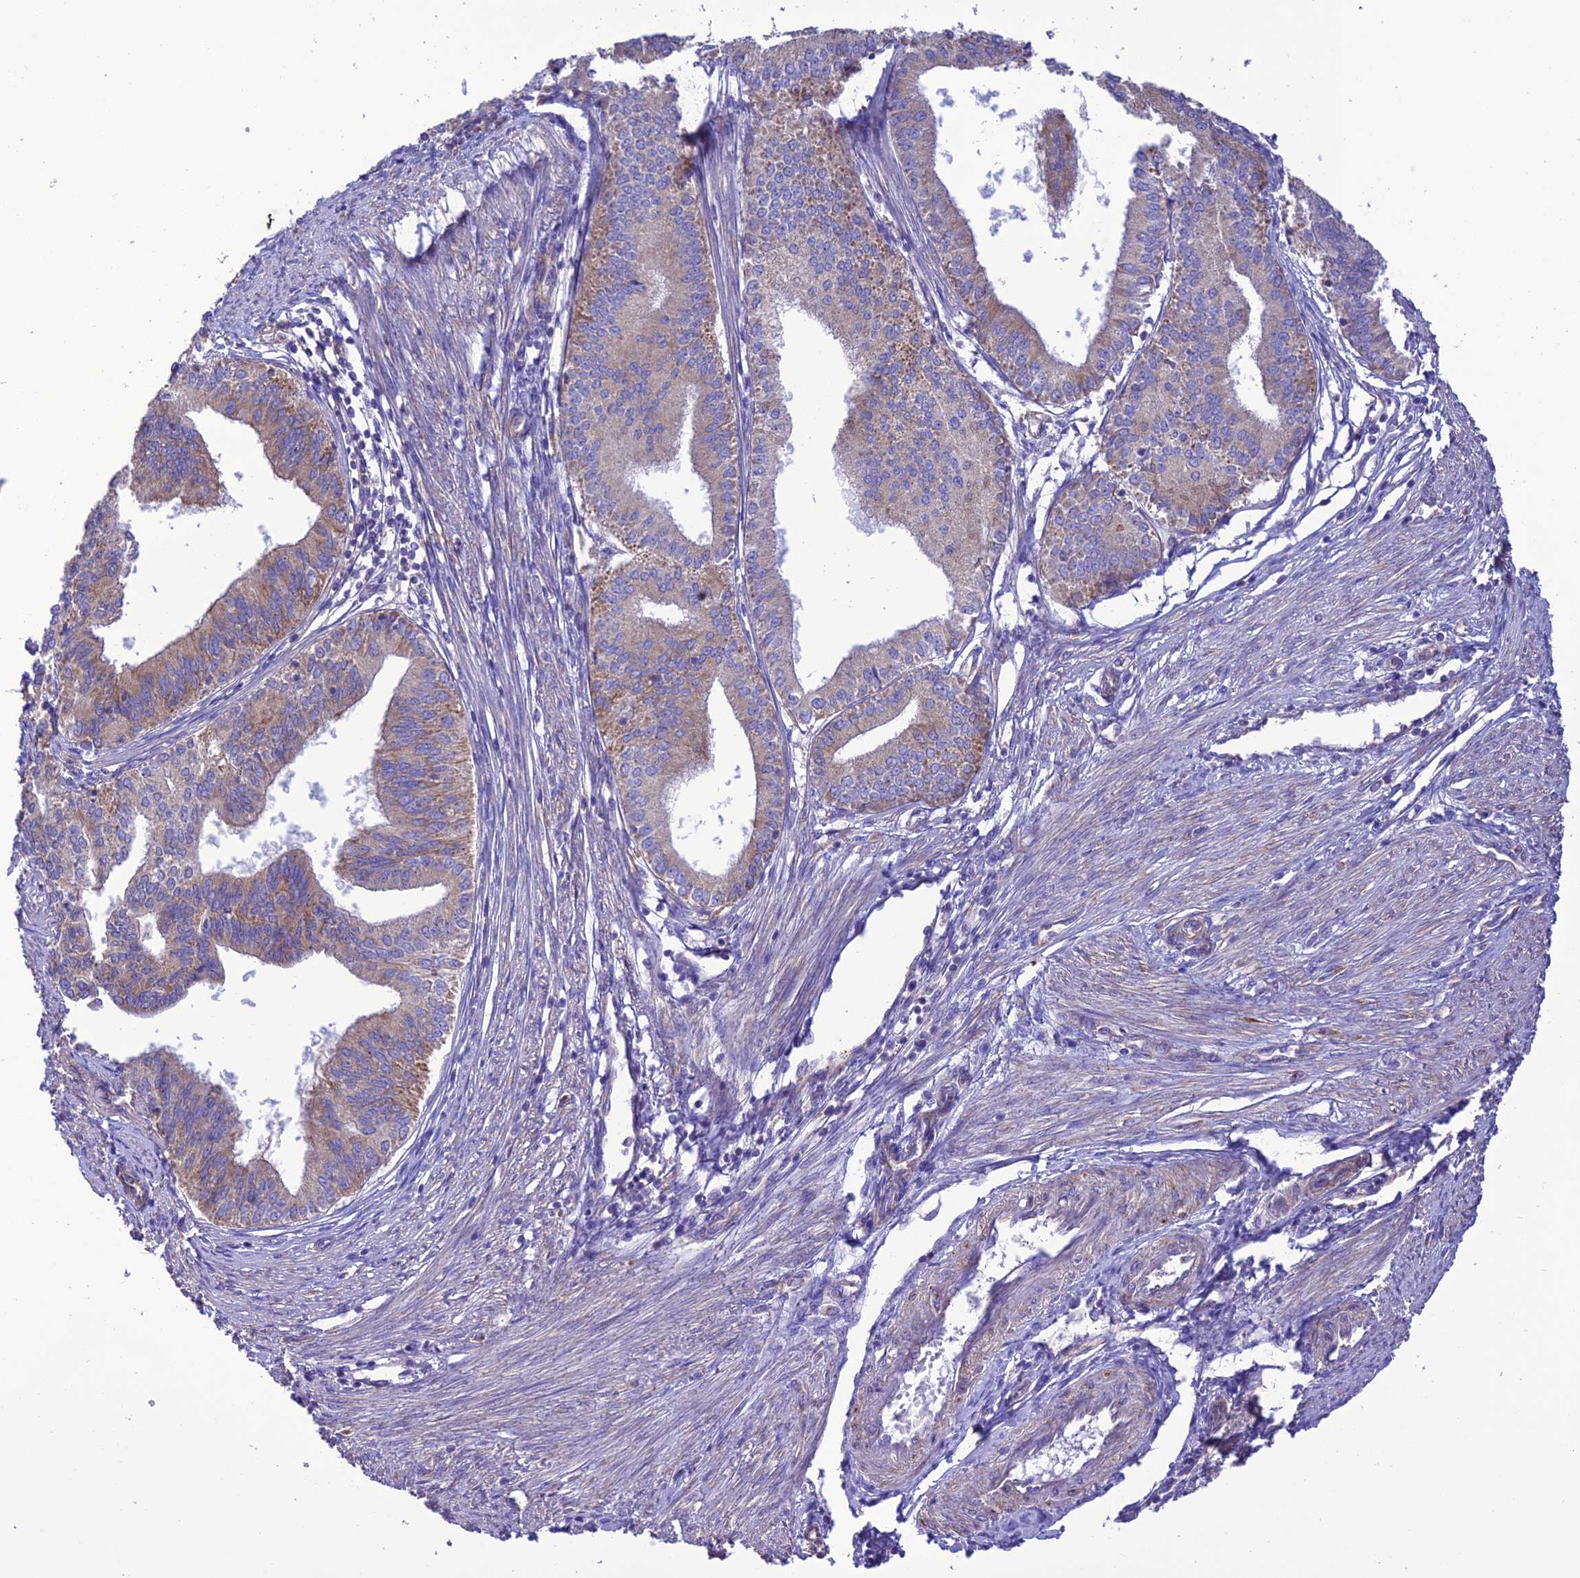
{"staining": {"intensity": "moderate", "quantity": "<25%", "location": "cytoplasmic/membranous"}, "tissue": "endometrial cancer", "cell_type": "Tumor cells", "image_type": "cancer", "snomed": [{"axis": "morphology", "description": "Adenocarcinoma, NOS"}, {"axis": "topography", "description": "Endometrium"}], "caption": "A micrograph of adenocarcinoma (endometrial) stained for a protein exhibits moderate cytoplasmic/membranous brown staining in tumor cells. (DAB = brown stain, brightfield microscopy at high magnification).", "gene": "MAP3K12", "patient": {"sex": "female", "age": 50}}